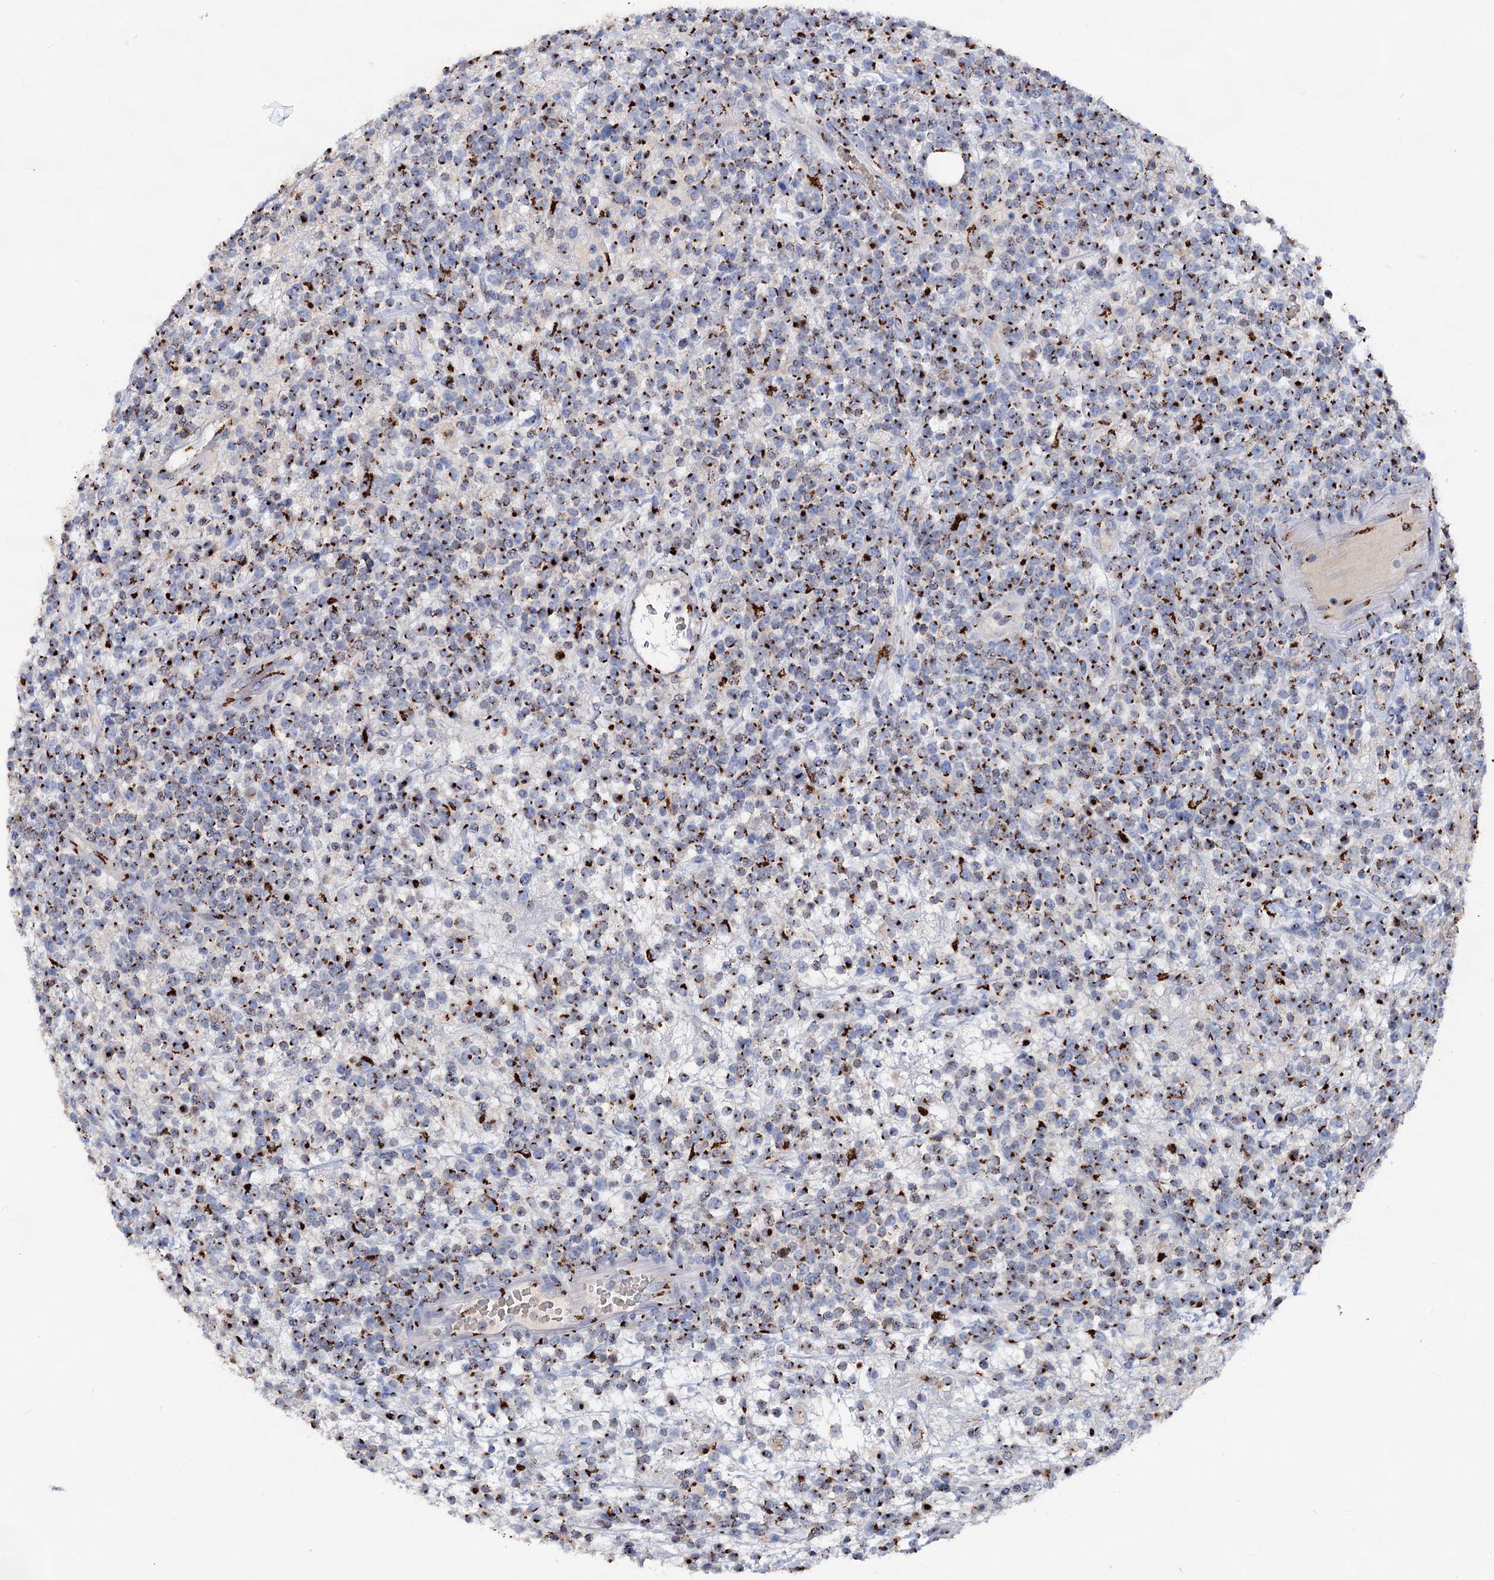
{"staining": {"intensity": "strong", "quantity": ">75%", "location": "cytoplasmic/membranous"}, "tissue": "lymphoma", "cell_type": "Tumor cells", "image_type": "cancer", "snomed": [{"axis": "morphology", "description": "Malignant lymphoma, non-Hodgkin's type, High grade"}, {"axis": "topography", "description": "Colon"}], "caption": "This is an image of immunohistochemistry staining of lymphoma, which shows strong expression in the cytoplasmic/membranous of tumor cells.", "gene": "TM9SF3", "patient": {"sex": "female", "age": 53}}